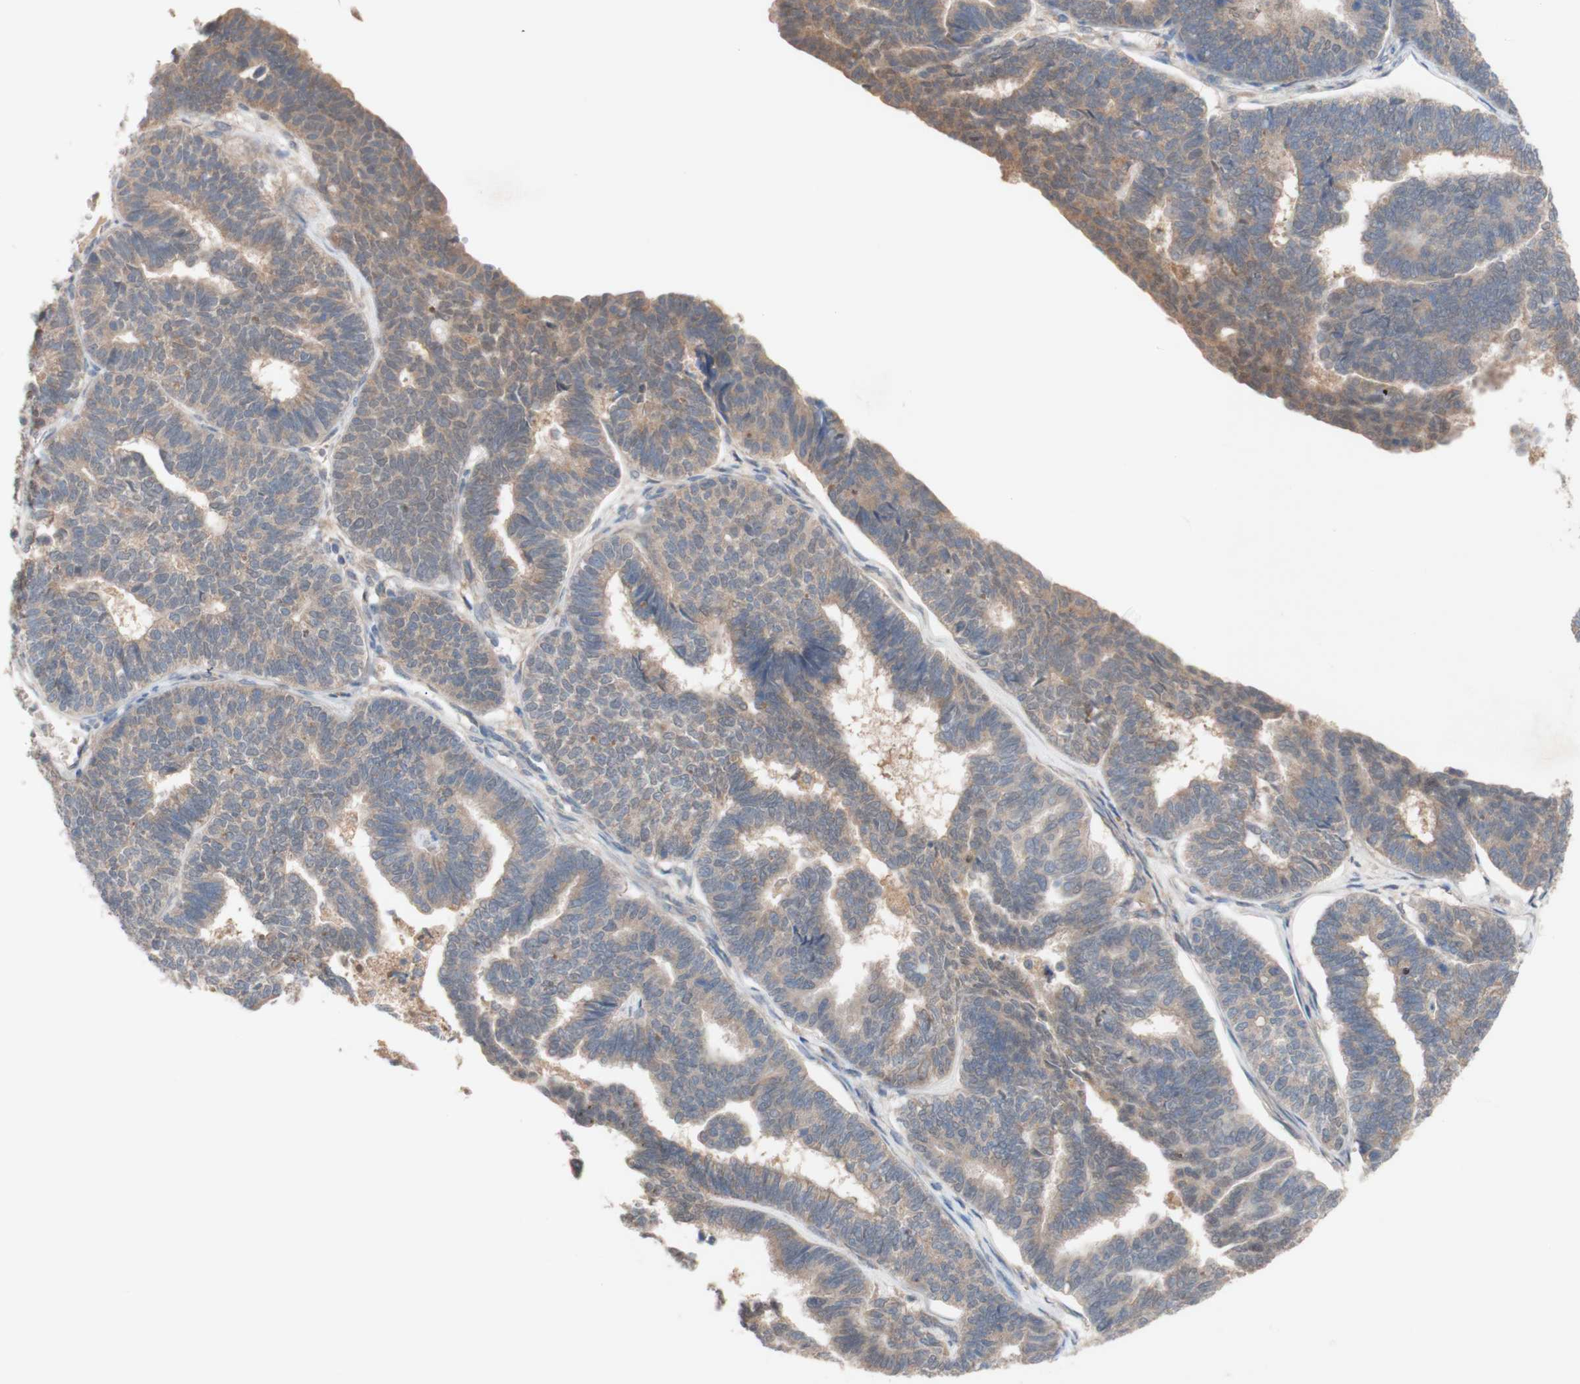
{"staining": {"intensity": "weak", "quantity": "25%-75%", "location": "cytoplasmic/membranous"}, "tissue": "endometrial cancer", "cell_type": "Tumor cells", "image_type": "cancer", "snomed": [{"axis": "morphology", "description": "Adenocarcinoma, NOS"}, {"axis": "topography", "description": "Endometrium"}], "caption": "Human endometrial adenocarcinoma stained with a protein marker exhibits weak staining in tumor cells.", "gene": "PEX2", "patient": {"sex": "female", "age": 70}}